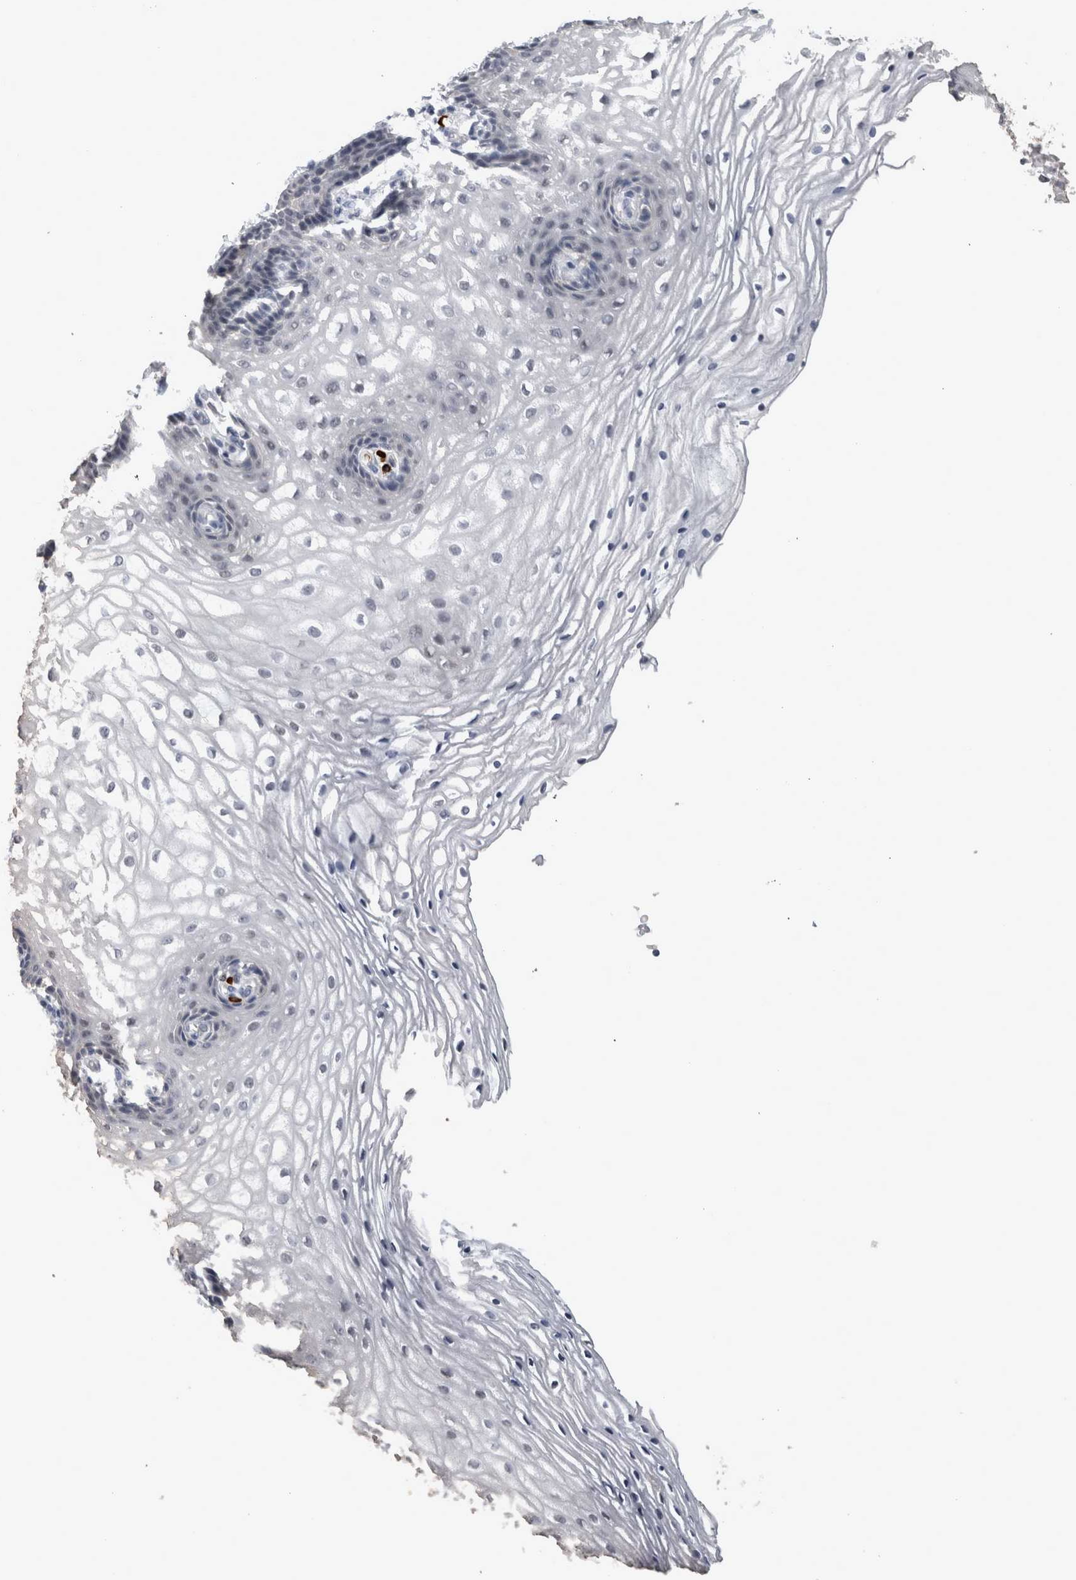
{"staining": {"intensity": "negative", "quantity": "none", "location": "none"}, "tissue": "vagina", "cell_type": "Squamous epithelial cells", "image_type": "normal", "snomed": [{"axis": "morphology", "description": "Normal tissue, NOS"}, {"axis": "topography", "description": "Vagina"}], "caption": "This is an immunohistochemistry photomicrograph of unremarkable vagina. There is no expression in squamous epithelial cells.", "gene": "PEBP4", "patient": {"sex": "female", "age": 60}}